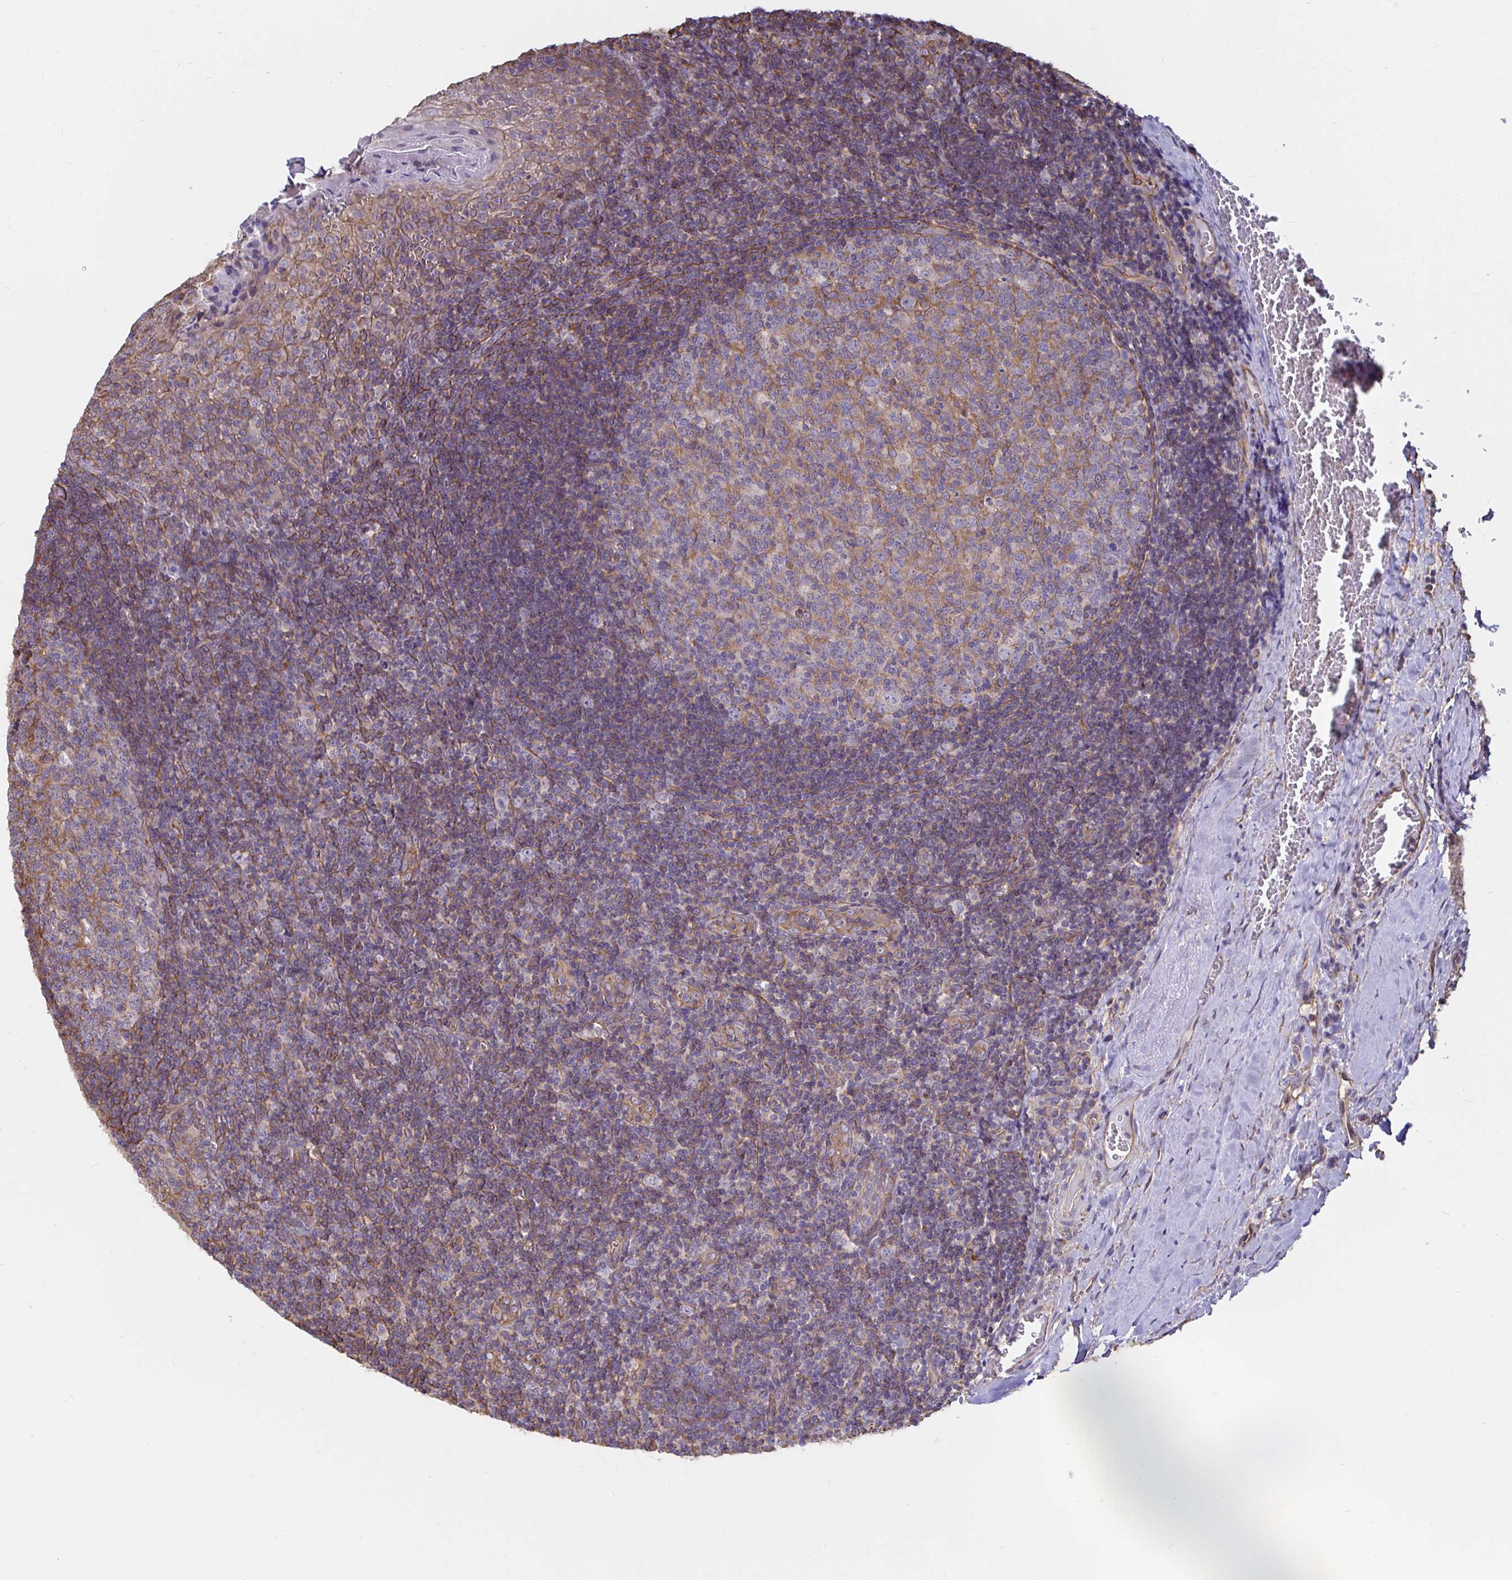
{"staining": {"intensity": "weak", "quantity": "25%-75%", "location": "cytoplasmic/membranous"}, "tissue": "tonsil", "cell_type": "Germinal center cells", "image_type": "normal", "snomed": [{"axis": "morphology", "description": "Normal tissue, NOS"}, {"axis": "morphology", "description": "Inflammation, NOS"}, {"axis": "topography", "description": "Tonsil"}], "caption": "Weak cytoplasmic/membranous protein positivity is appreciated in approximately 25%-75% of germinal center cells in tonsil.", "gene": "ARHGEF39", "patient": {"sex": "female", "age": 31}}